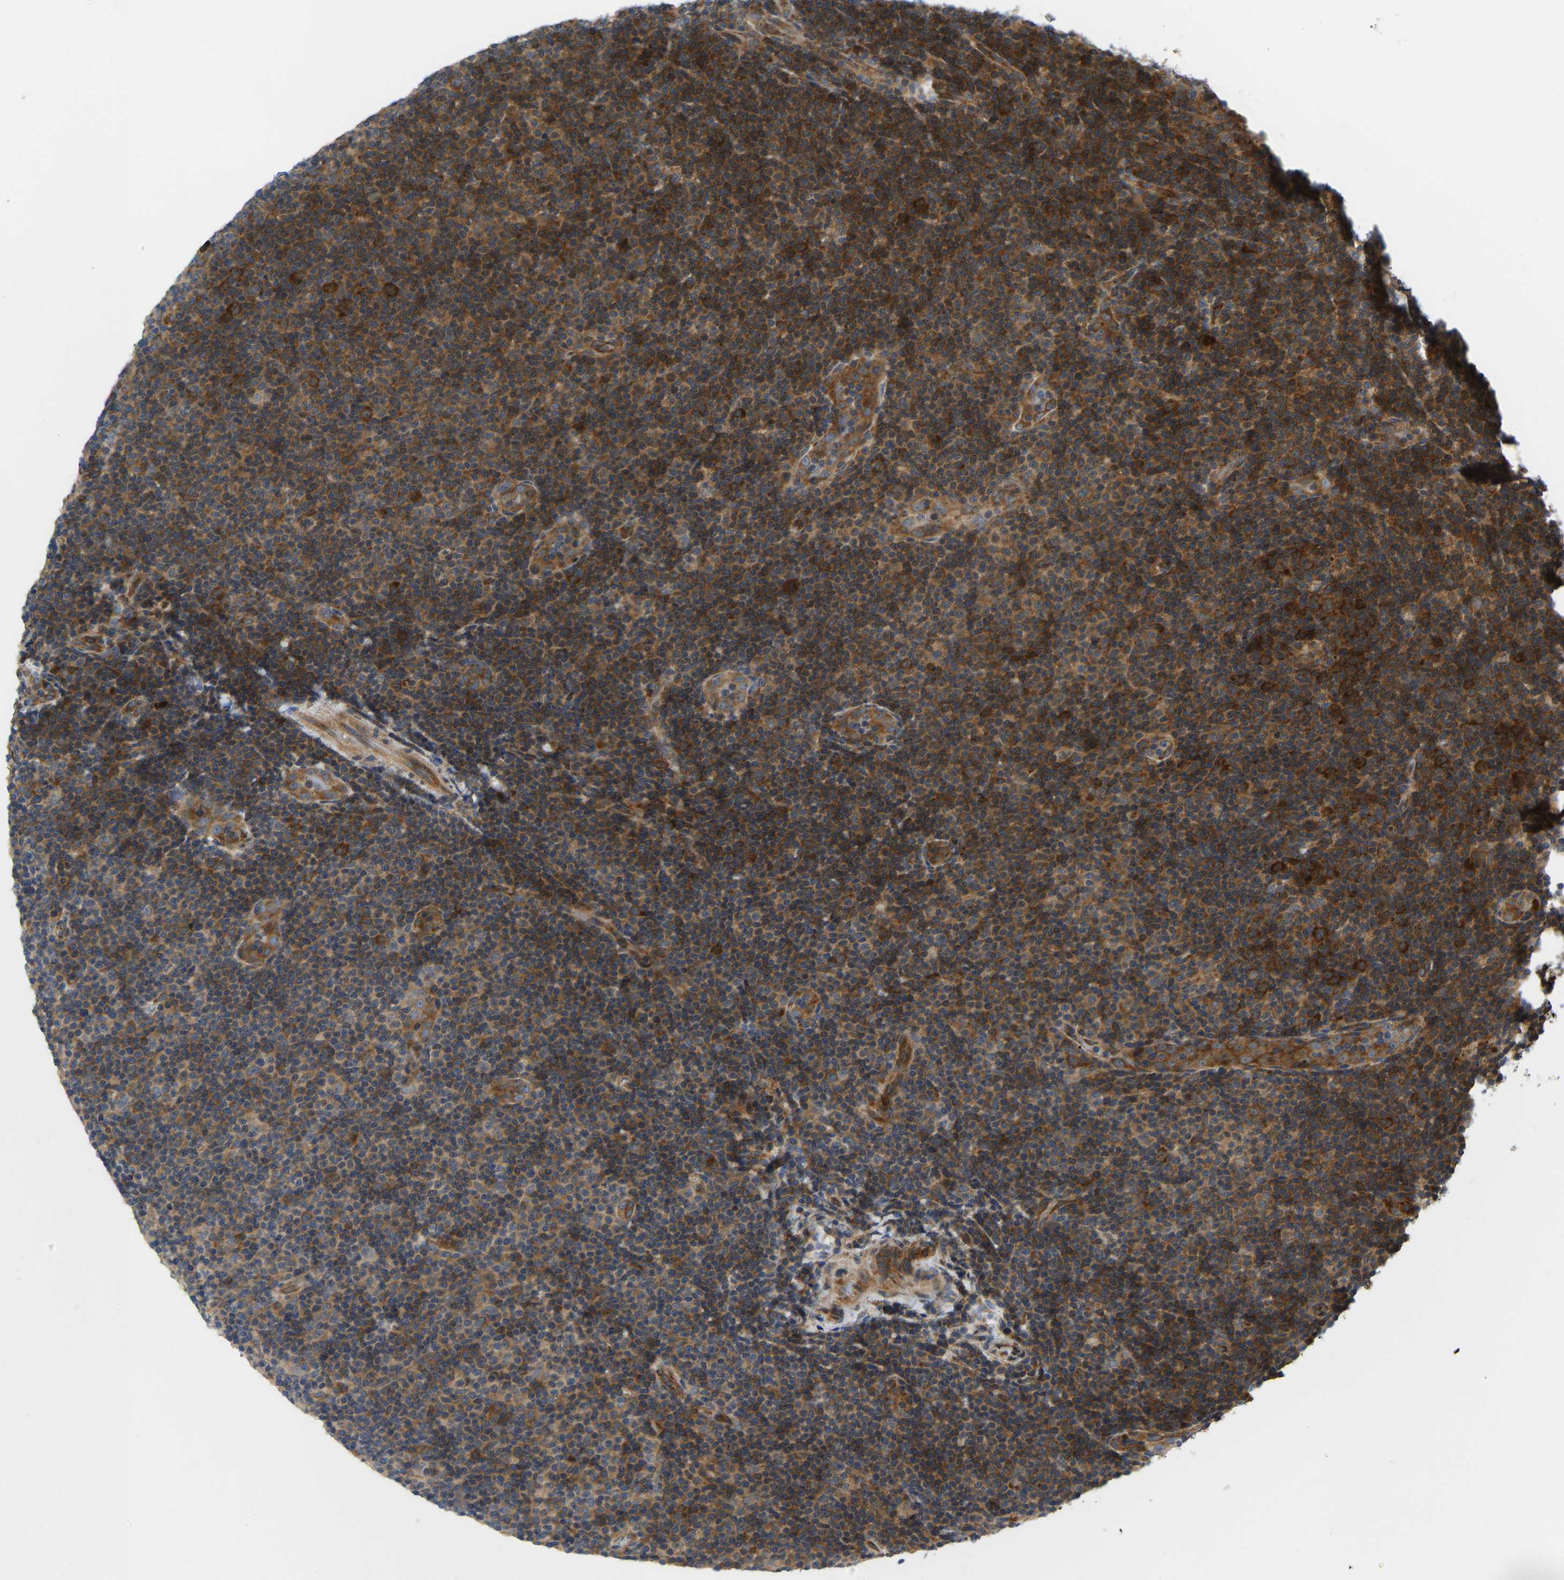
{"staining": {"intensity": "strong", "quantity": "25%-75%", "location": "cytoplasmic/membranous"}, "tissue": "lymphoma", "cell_type": "Tumor cells", "image_type": "cancer", "snomed": [{"axis": "morphology", "description": "Malignant lymphoma, non-Hodgkin's type, Low grade"}, {"axis": "topography", "description": "Lymph node"}], "caption": "About 25%-75% of tumor cells in human lymphoma exhibit strong cytoplasmic/membranous protein expression as visualized by brown immunohistochemical staining.", "gene": "RASGRF2", "patient": {"sex": "male", "age": 83}}